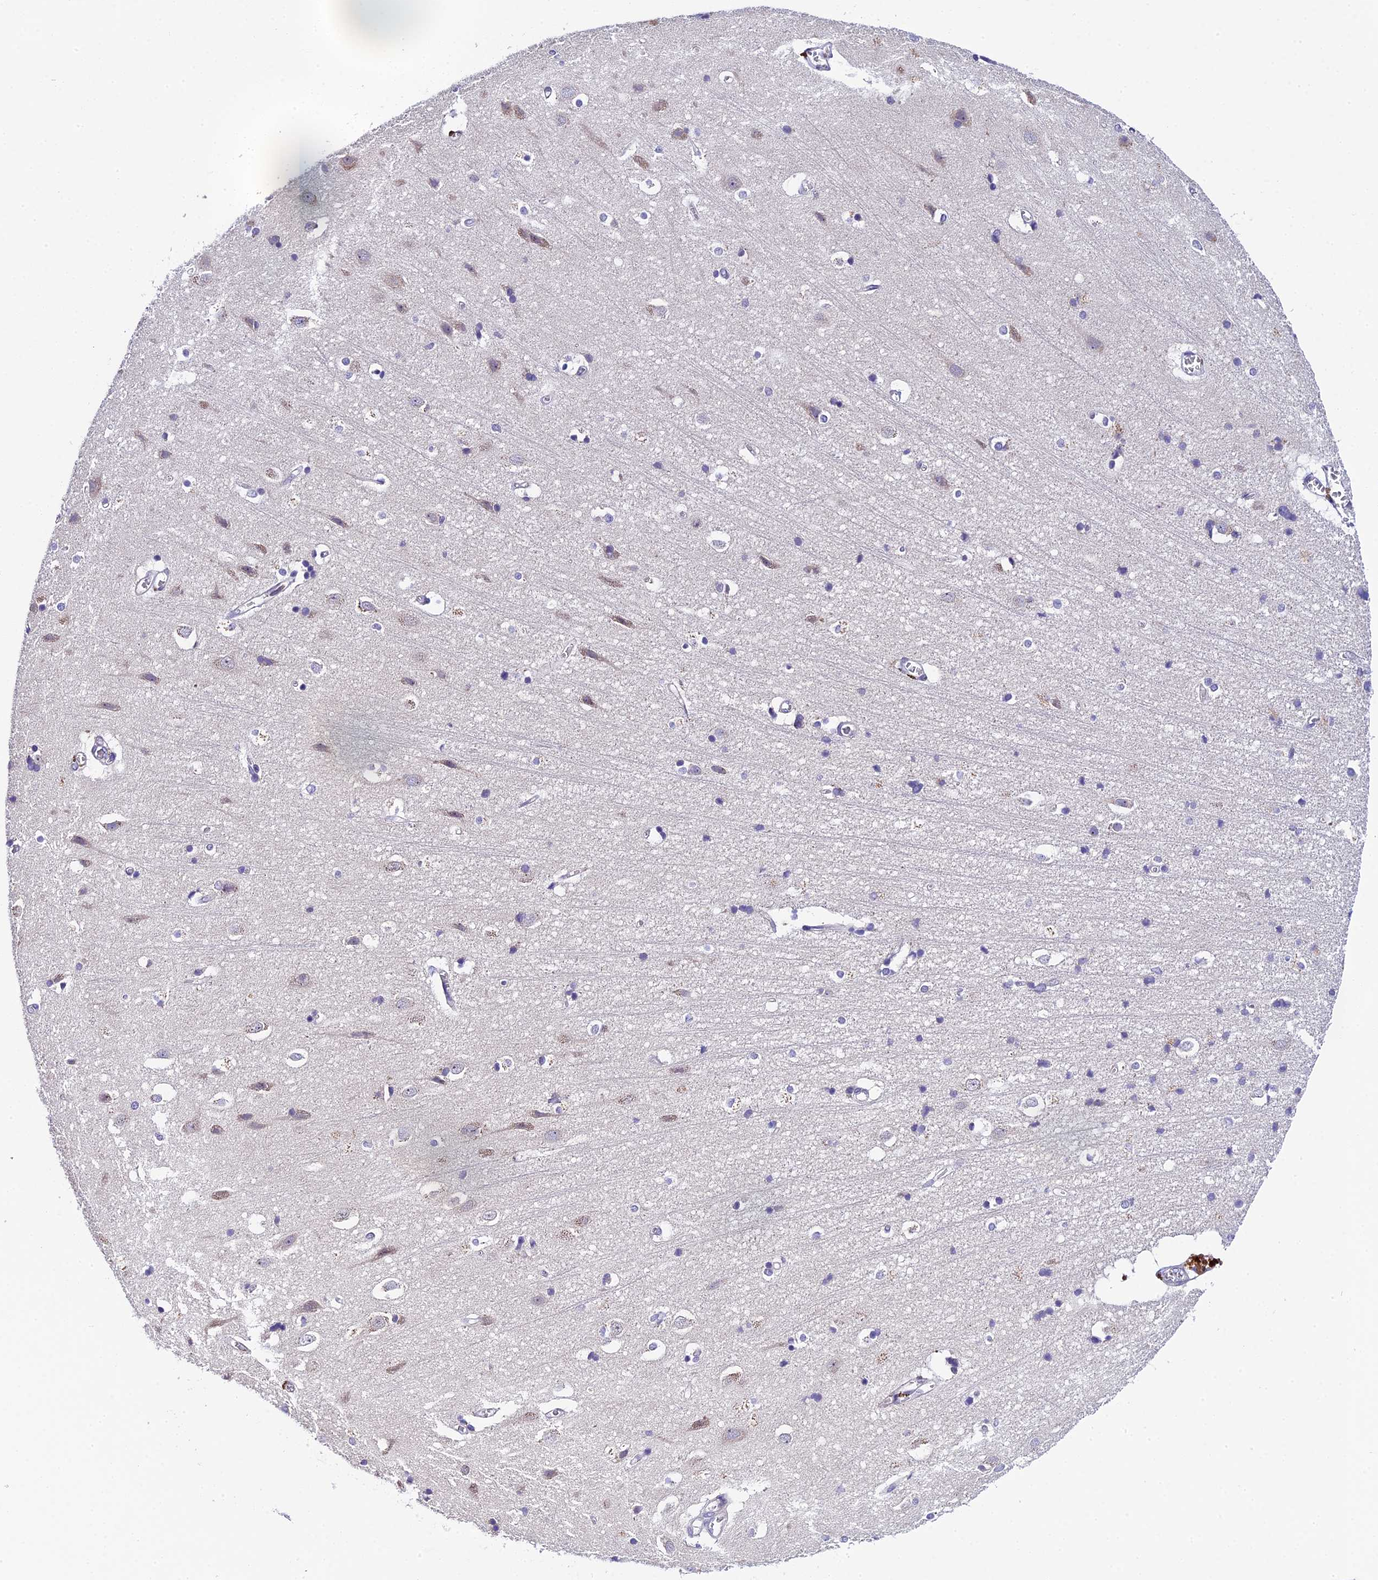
{"staining": {"intensity": "negative", "quantity": "none", "location": "none"}, "tissue": "cerebral cortex", "cell_type": "Endothelial cells", "image_type": "normal", "snomed": [{"axis": "morphology", "description": "Normal tissue, NOS"}, {"axis": "topography", "description": "Cerebral cortex"}], "caption": "Cerebral cortex stained for a protein using immunohistochemistry (IHC) exhibits no staining endothelial cells.", "gene": "ENKD1", "patient": {"sex": "male", "age": 54}}